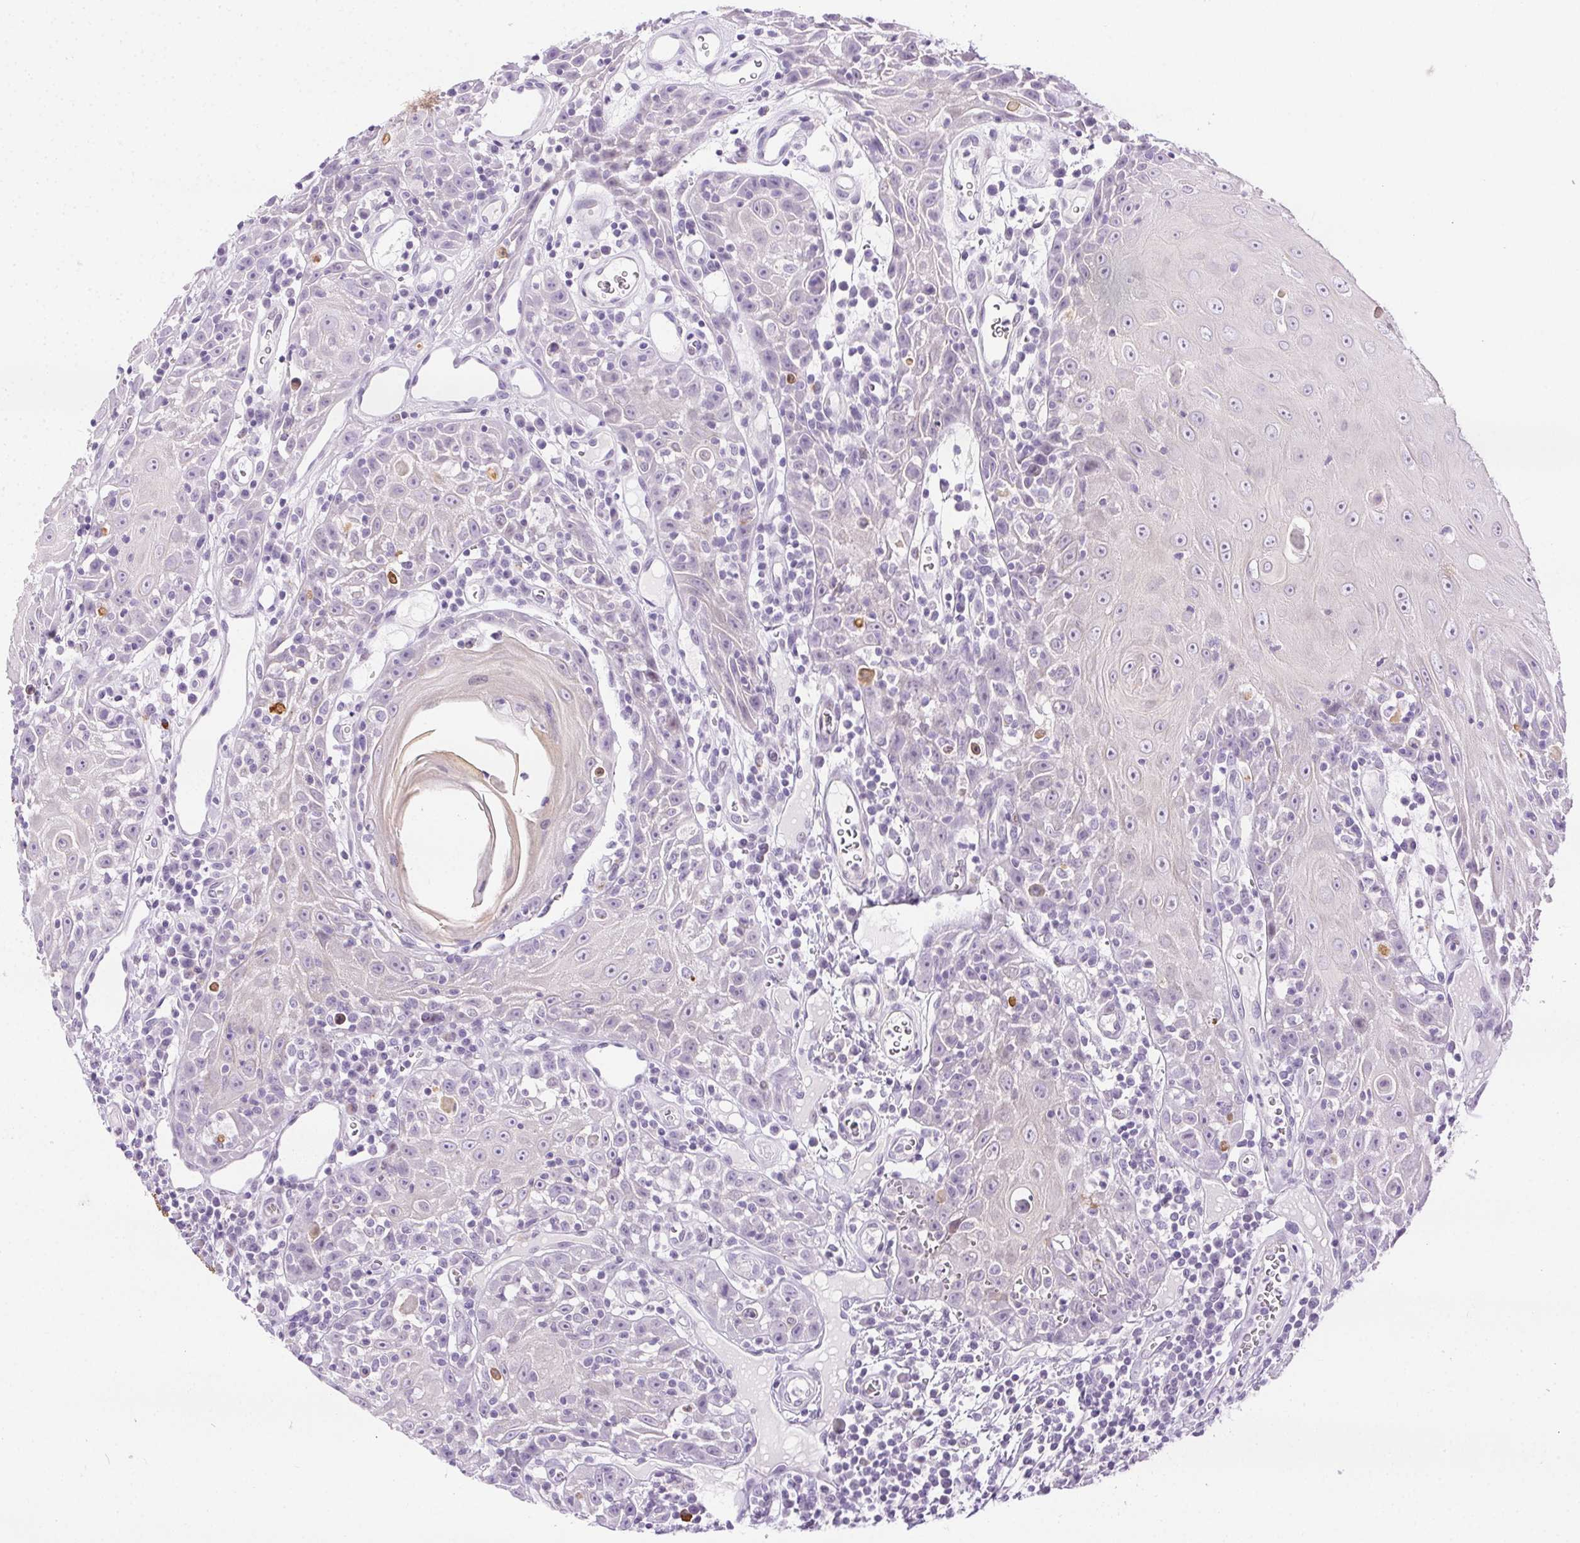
{"staining": {"intensity": "negative", "quantity": "none", "location": "none"}, "tissue": "head and neck cancer", "cell_type": "Tumor cells", "image_type": "cancer", "snomed": [{"axis": "morphology", "description": "Squamous cell carcinoma, NOS"}, {"axis": "topography", "description": "Head-Neck"}], "caption": "Immunohistochemistry (IHC) histopathology image of human head and neck squamous cell carcinoma stained for a protein (brown), which exhibits no staining in tumor cells.", "gene": "C20orf85", "patient": {"sex": "male", "age": 52}}